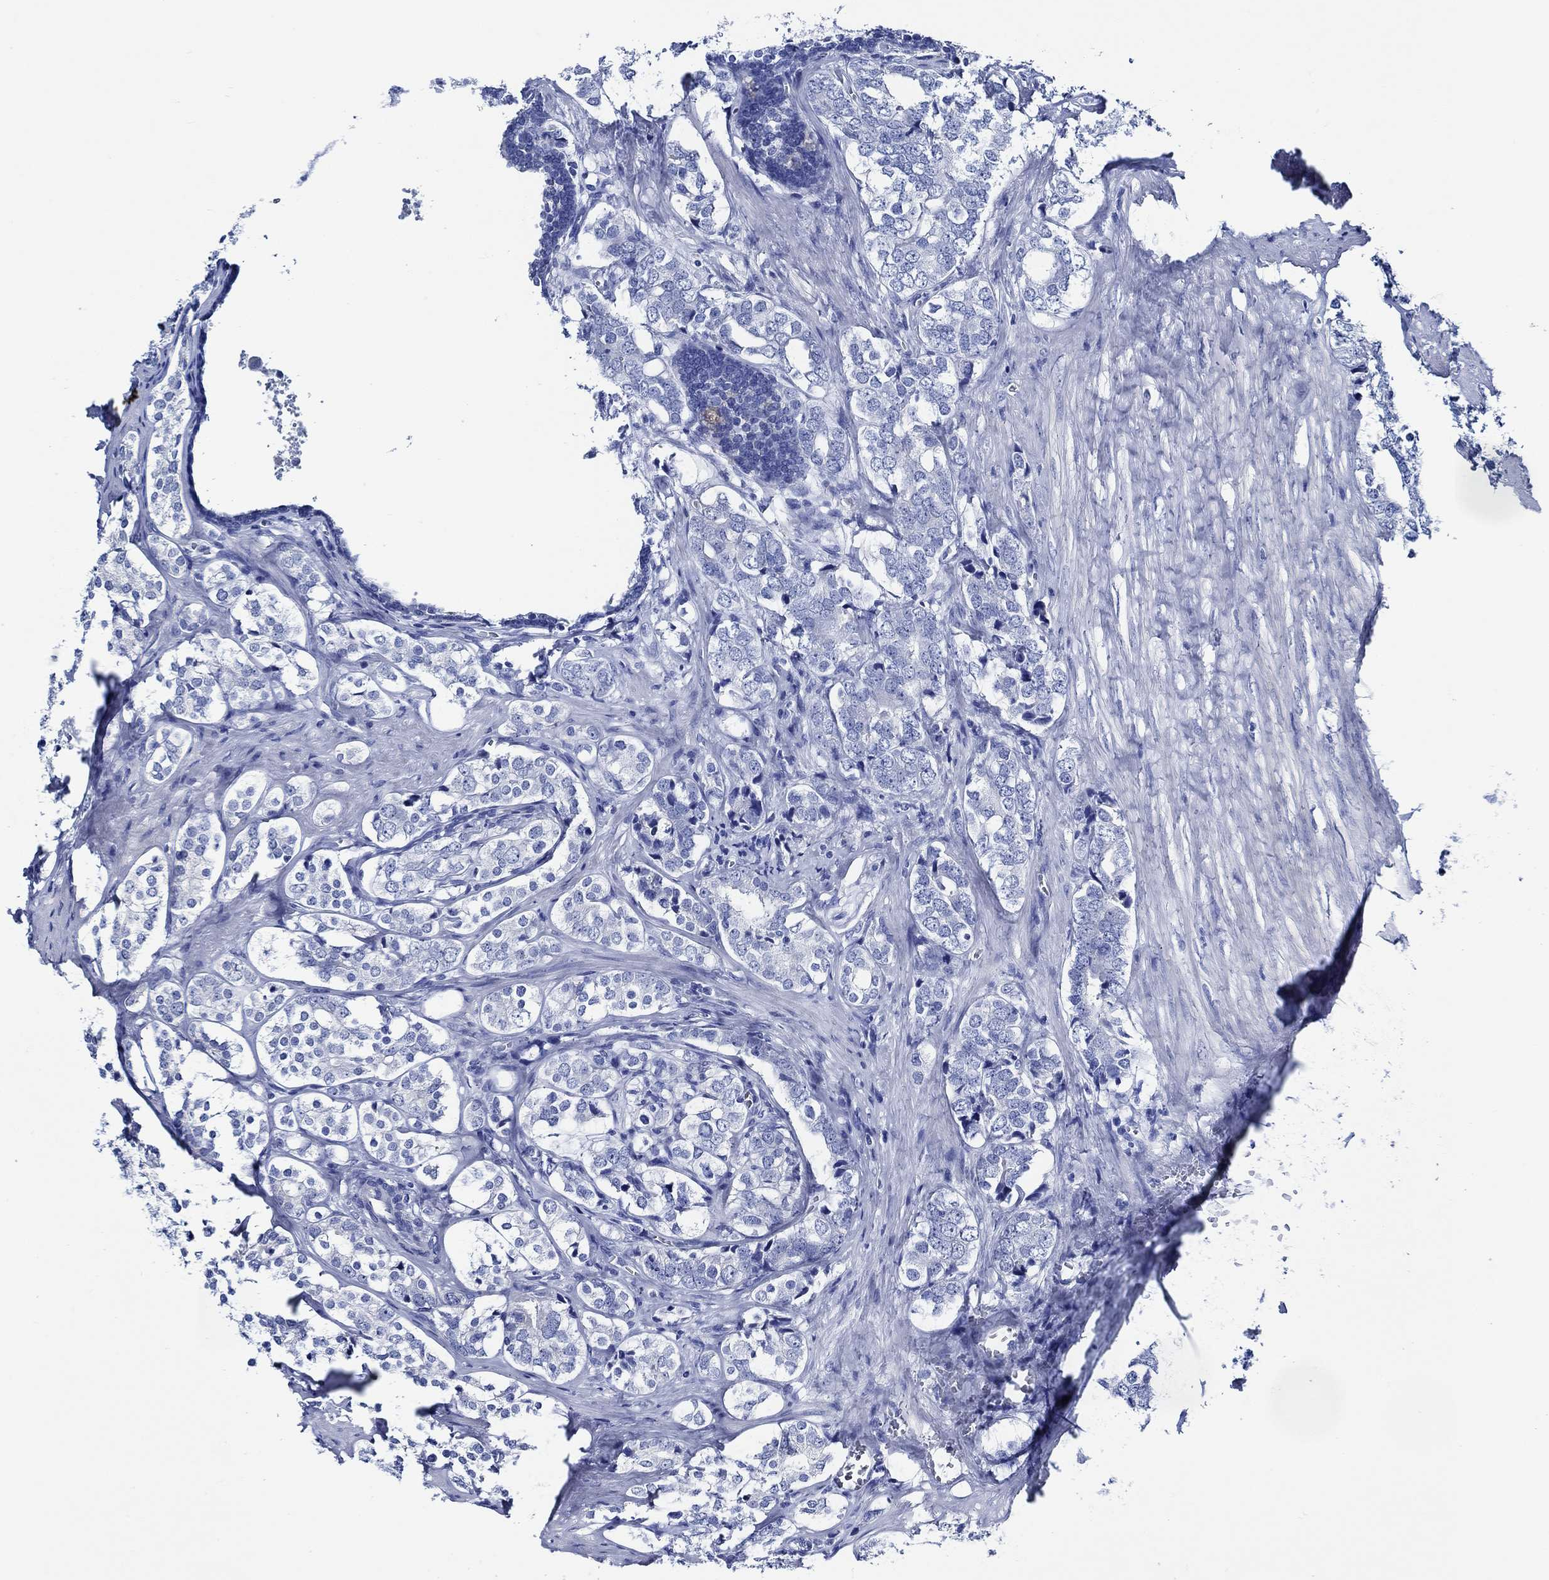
{"staining": {"intensity": "negative", "quantity": "none", "location": "none"}, "tissue": "prostate cancer", "cell_type": "Tumor cells", "image_type": "cancer", "snomed": [{"axis": "morphology", "description": "Adenocarcinoma, NOS"}, {"axis": "topography", "description": "Prostate and seminal vesicle, NOS"}], "caption": "DAB immunohistochemical staining of human prostate cancer (adenocarcinoma) reveals no significant positivity in tumor cells.", "gene": "WDR62", "patient": {"sex": "male", "age": 63}}